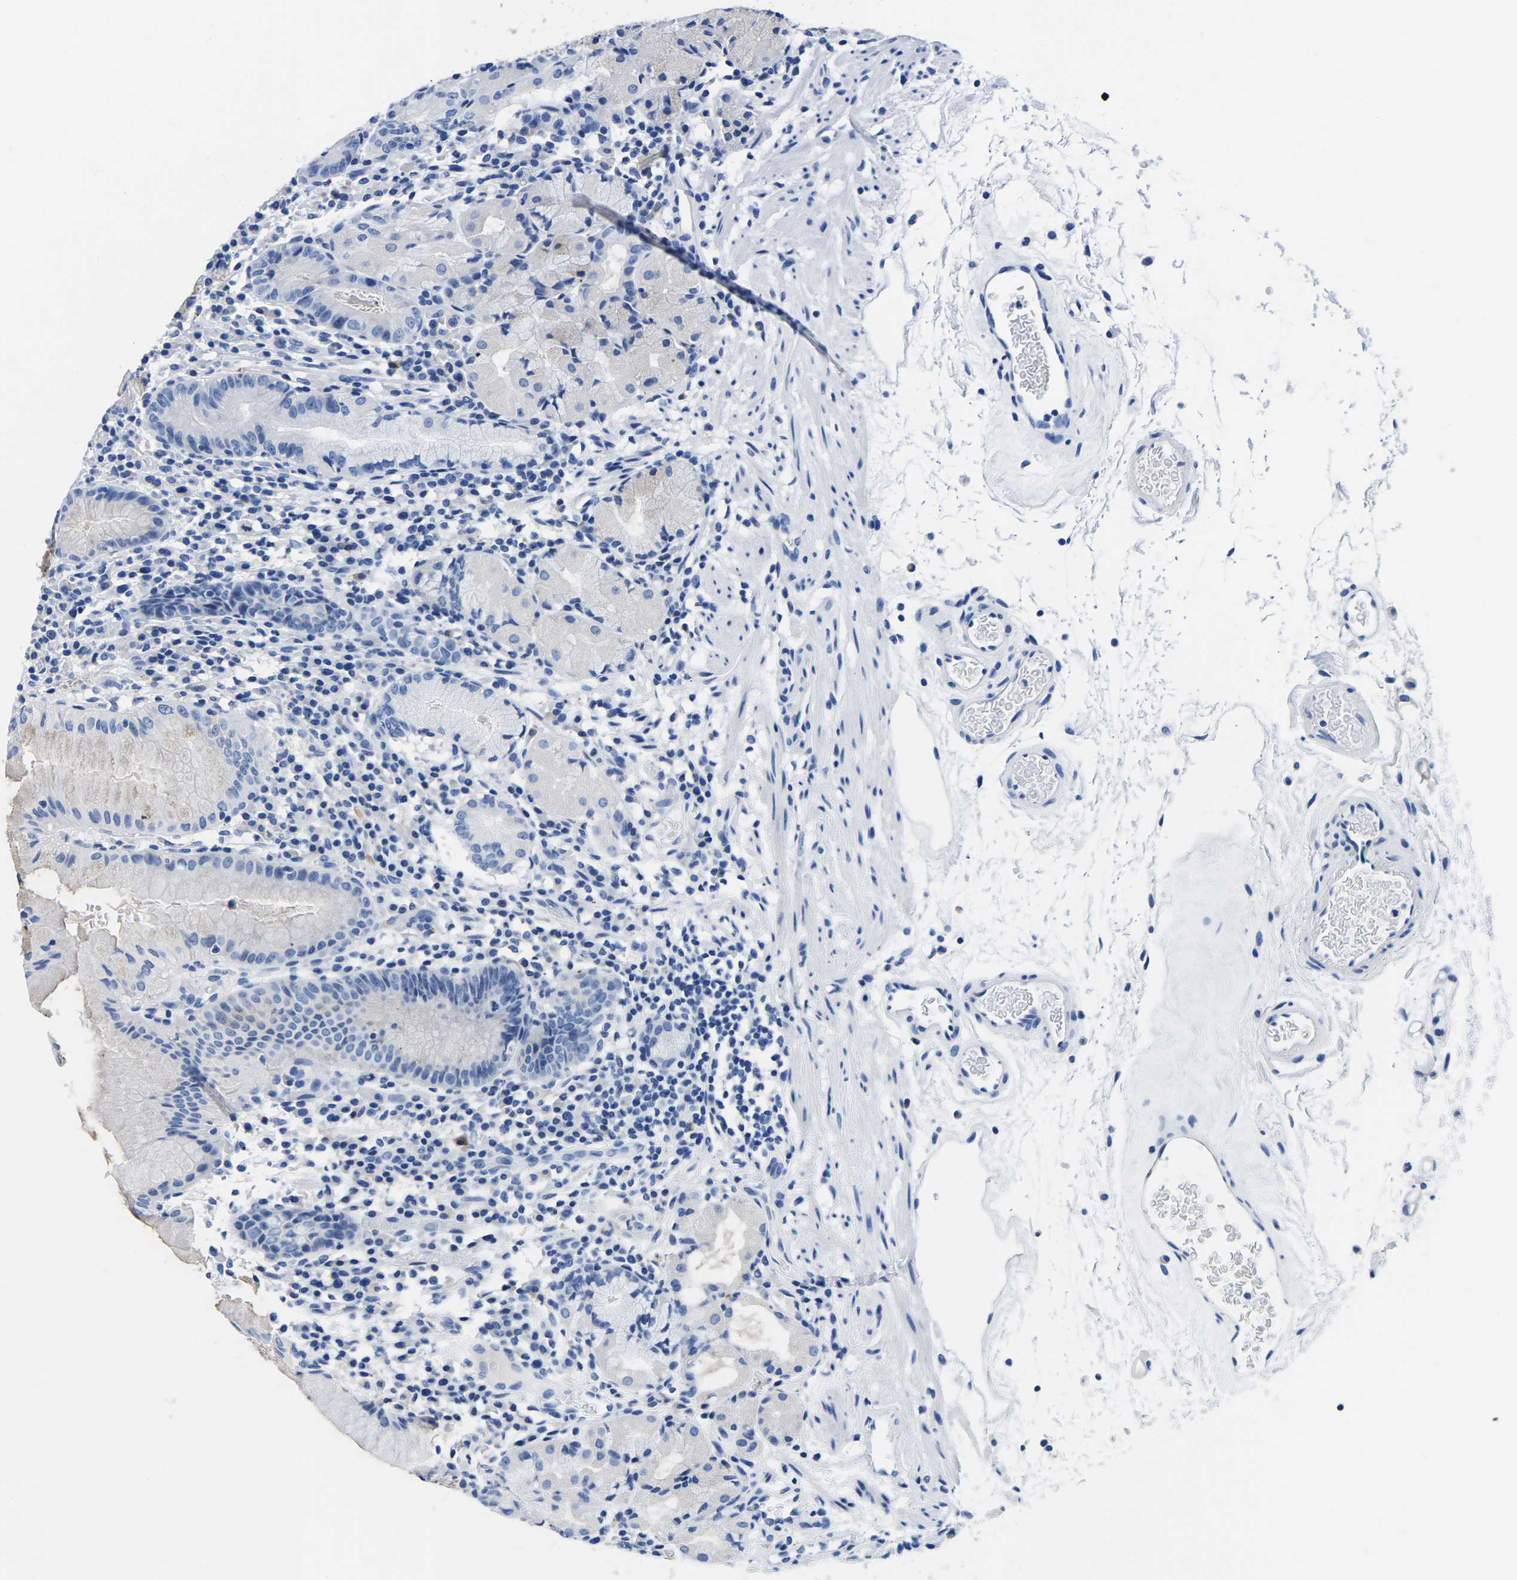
{"staining": {"intensity": "negative", "quantity": "none", "location": "none"}, "tissue": "stomach", "cell_type": "Glandular cells", "image_type": "normal", "snomed": [{"axis": "morphology", "description": "Normal tissue, NOS"}, {"axis": "topography", "description": "Stomach"}, {"axis": "topography", "description": "Stomach, lower"}], "caption": "Glandular cells show no significant protein expression in benign stomach. The staining is performed using DAB brown chromogen with nuclei counter-stained in using hematoxylin.", "gene": "CYP1A2", "patient": {"sex": "female", "age": 75}}